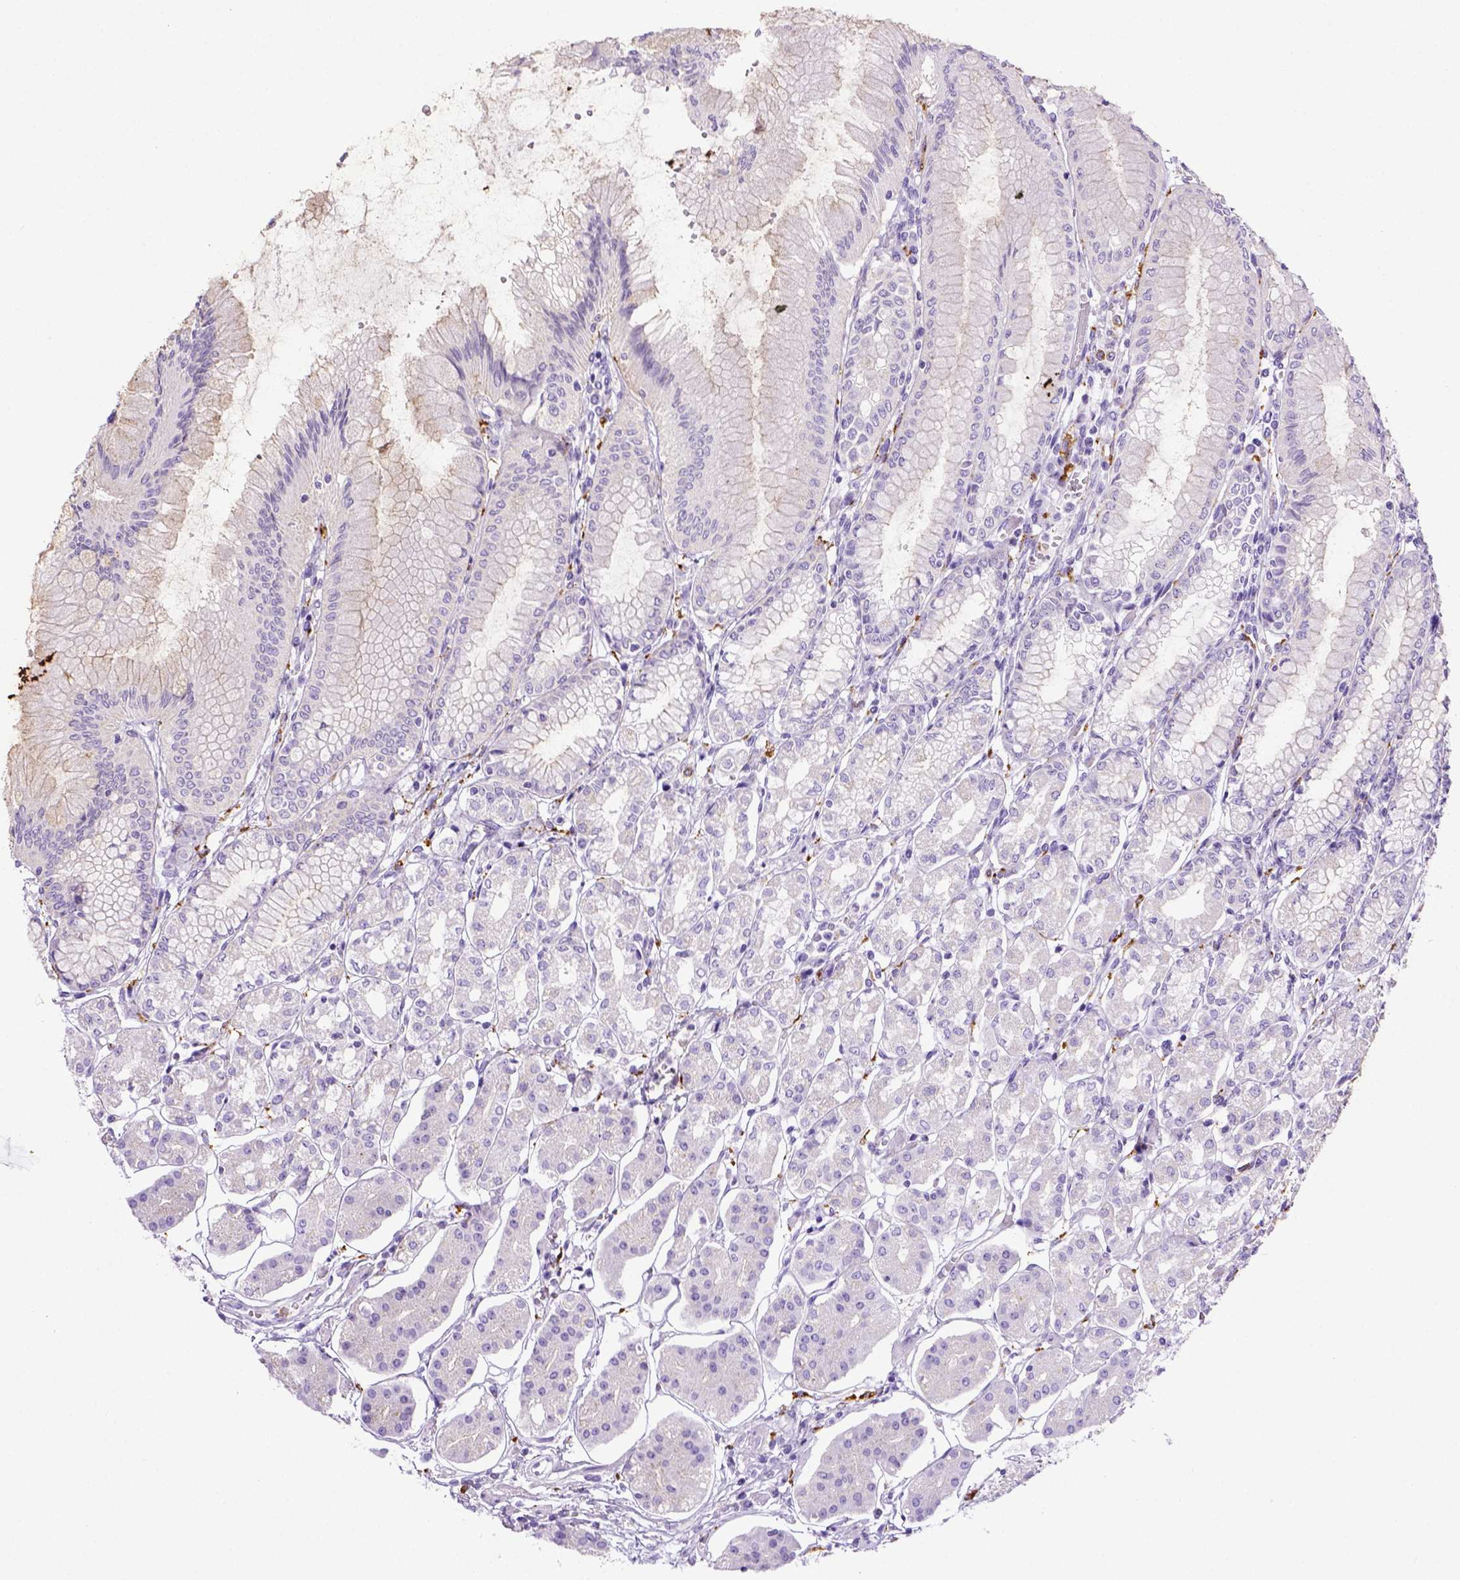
{"staining": {"intensity": "negative", "quantity": "none", "location": "none"}, "tissue": "stomach", "cell_type": "Glandular cells", "image_type": "normal", "snomed": [{"axis": "morphology", "description": "Normal tissue, NOS"}, {"axis": "topography", "description": "Skeletal muscle"}, {"axis": "topography", "description": "Stomach"}], "caption": "Benign stomach was stained to show a protein in brown. There is no significant positivity in glandular cells. (Immunohistochemistry (ihc), brightfield microscopy, high magnification).", "gene": "CD68", "patient": {"sex": "female", "age": 57}}